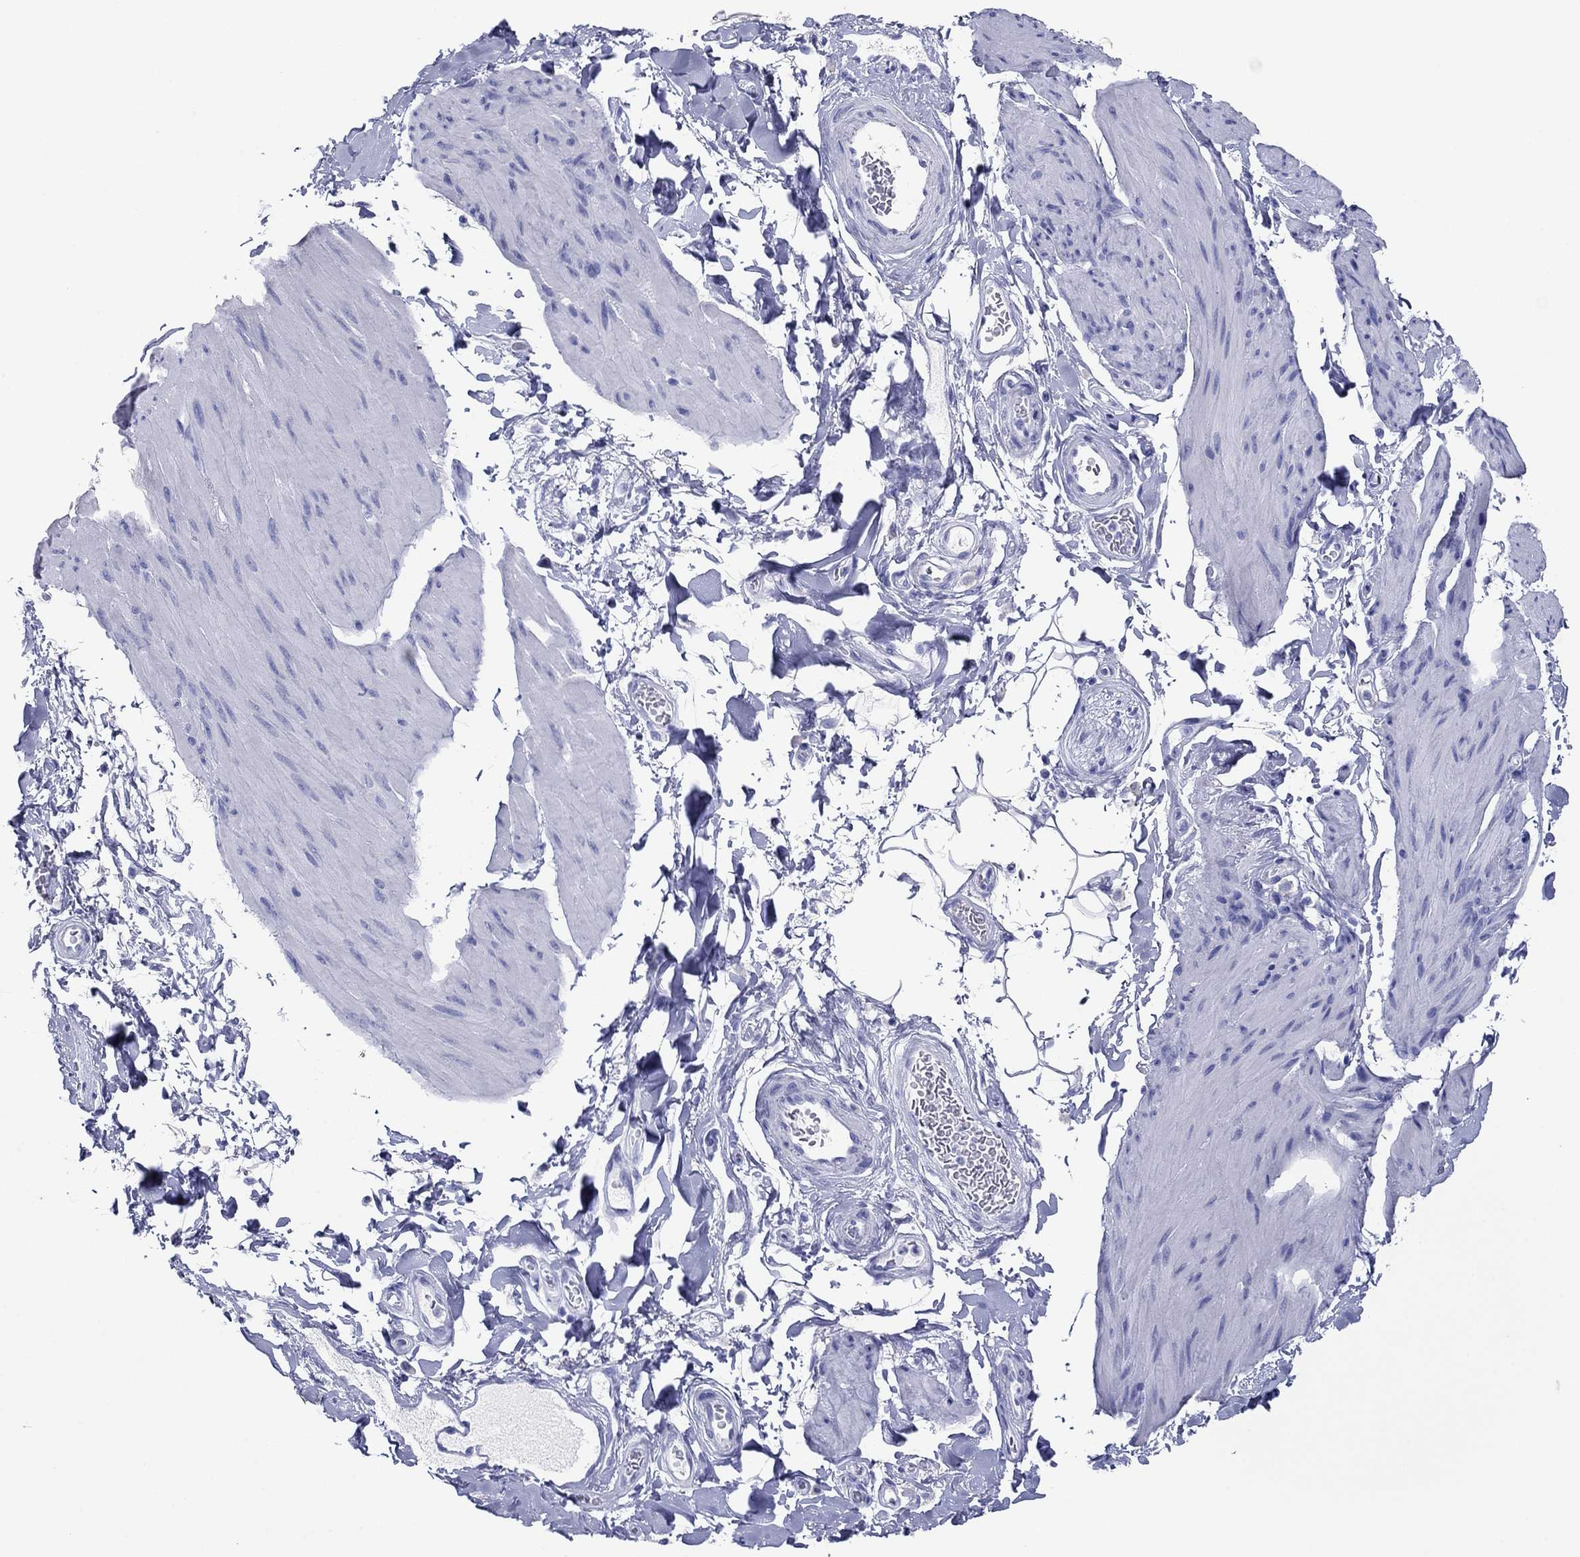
{"staining": {"intensity": "negative", "quantity": "none", "location": "none"}, "tissue": "smooth muscle", "cell_type": "Smooth muscle cells", "image_type": "normal", "snomed": [{"axis": "morphology", "description": "Normal tissue, NOS"}, {"axis": "topography", "description": "Adipose tissue"}, {"axis": "topography", "description": "Smooth muscle"}, {"axis": "topography", "description": "Peripheral nerve tissue"}], "caption": "This is an immunohistochemistry (IHC) image of normal human smooth muscle. There is no expression in smooth muscle cells.", "gene": "ATP4A", "patient": {"sex": "male", "age": 83}}